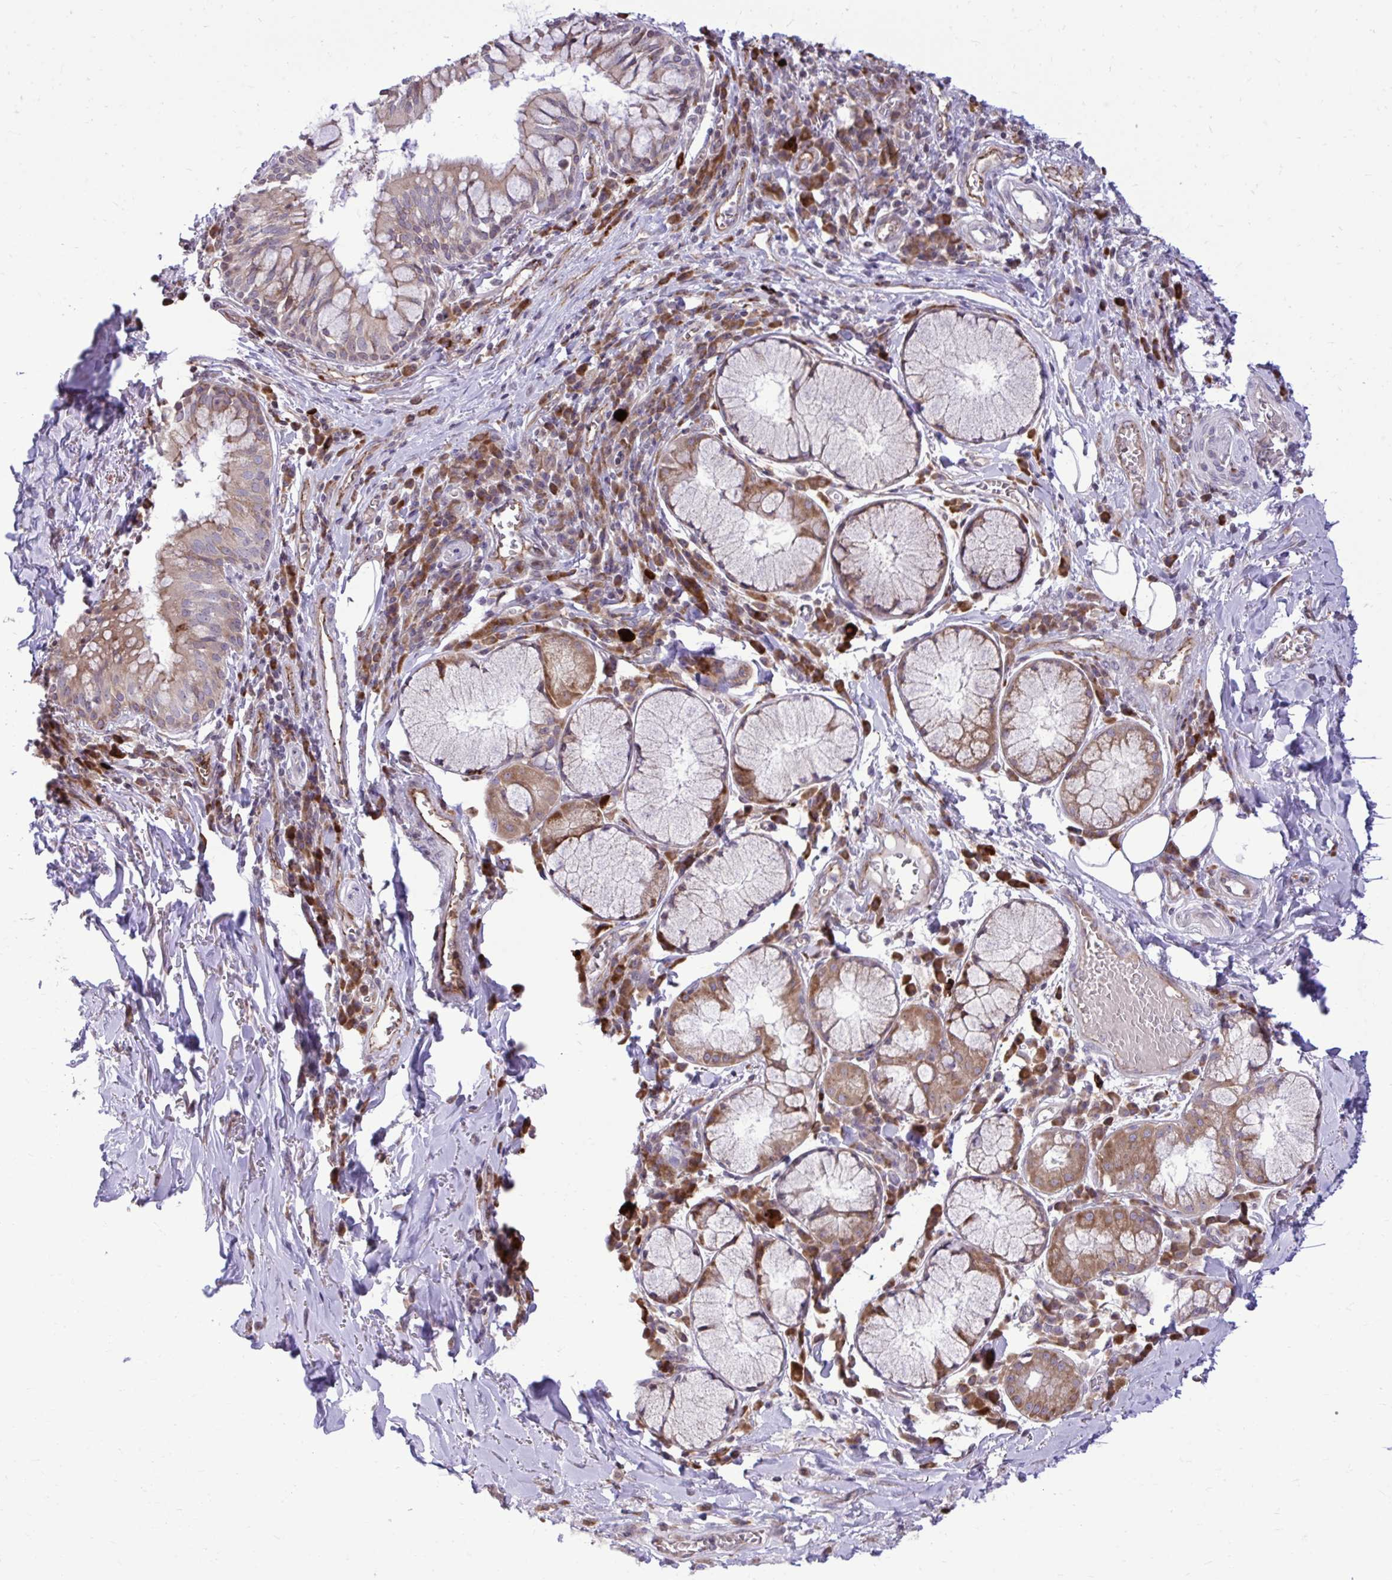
{"staining": {"intensity": "weak", "quantity": "25%-75%", "location": "cytoplasmic/membranous"}, "tissue": "bronchus", "cell_type": "Respiratory epithelial cells", "image_type": "normal", "snomed": [{"axis": "morphology", "description": "Normal tissue, NOS"}, {"axis": "topography", "description": "Lymph node"}, {"axis": "topography", "description": "Bronchus"}], "caption": "Bronchus stained with immunohistochemistry (IHC) displays weak cytoplasmic/membranous positivity in approximately 25%-75% of respiratory epithelial cells. The protein is shown in brown color, while the nuclei are stained blue.", "gene": "METTL9", "patient": {"sex": "male", "age": 56}}